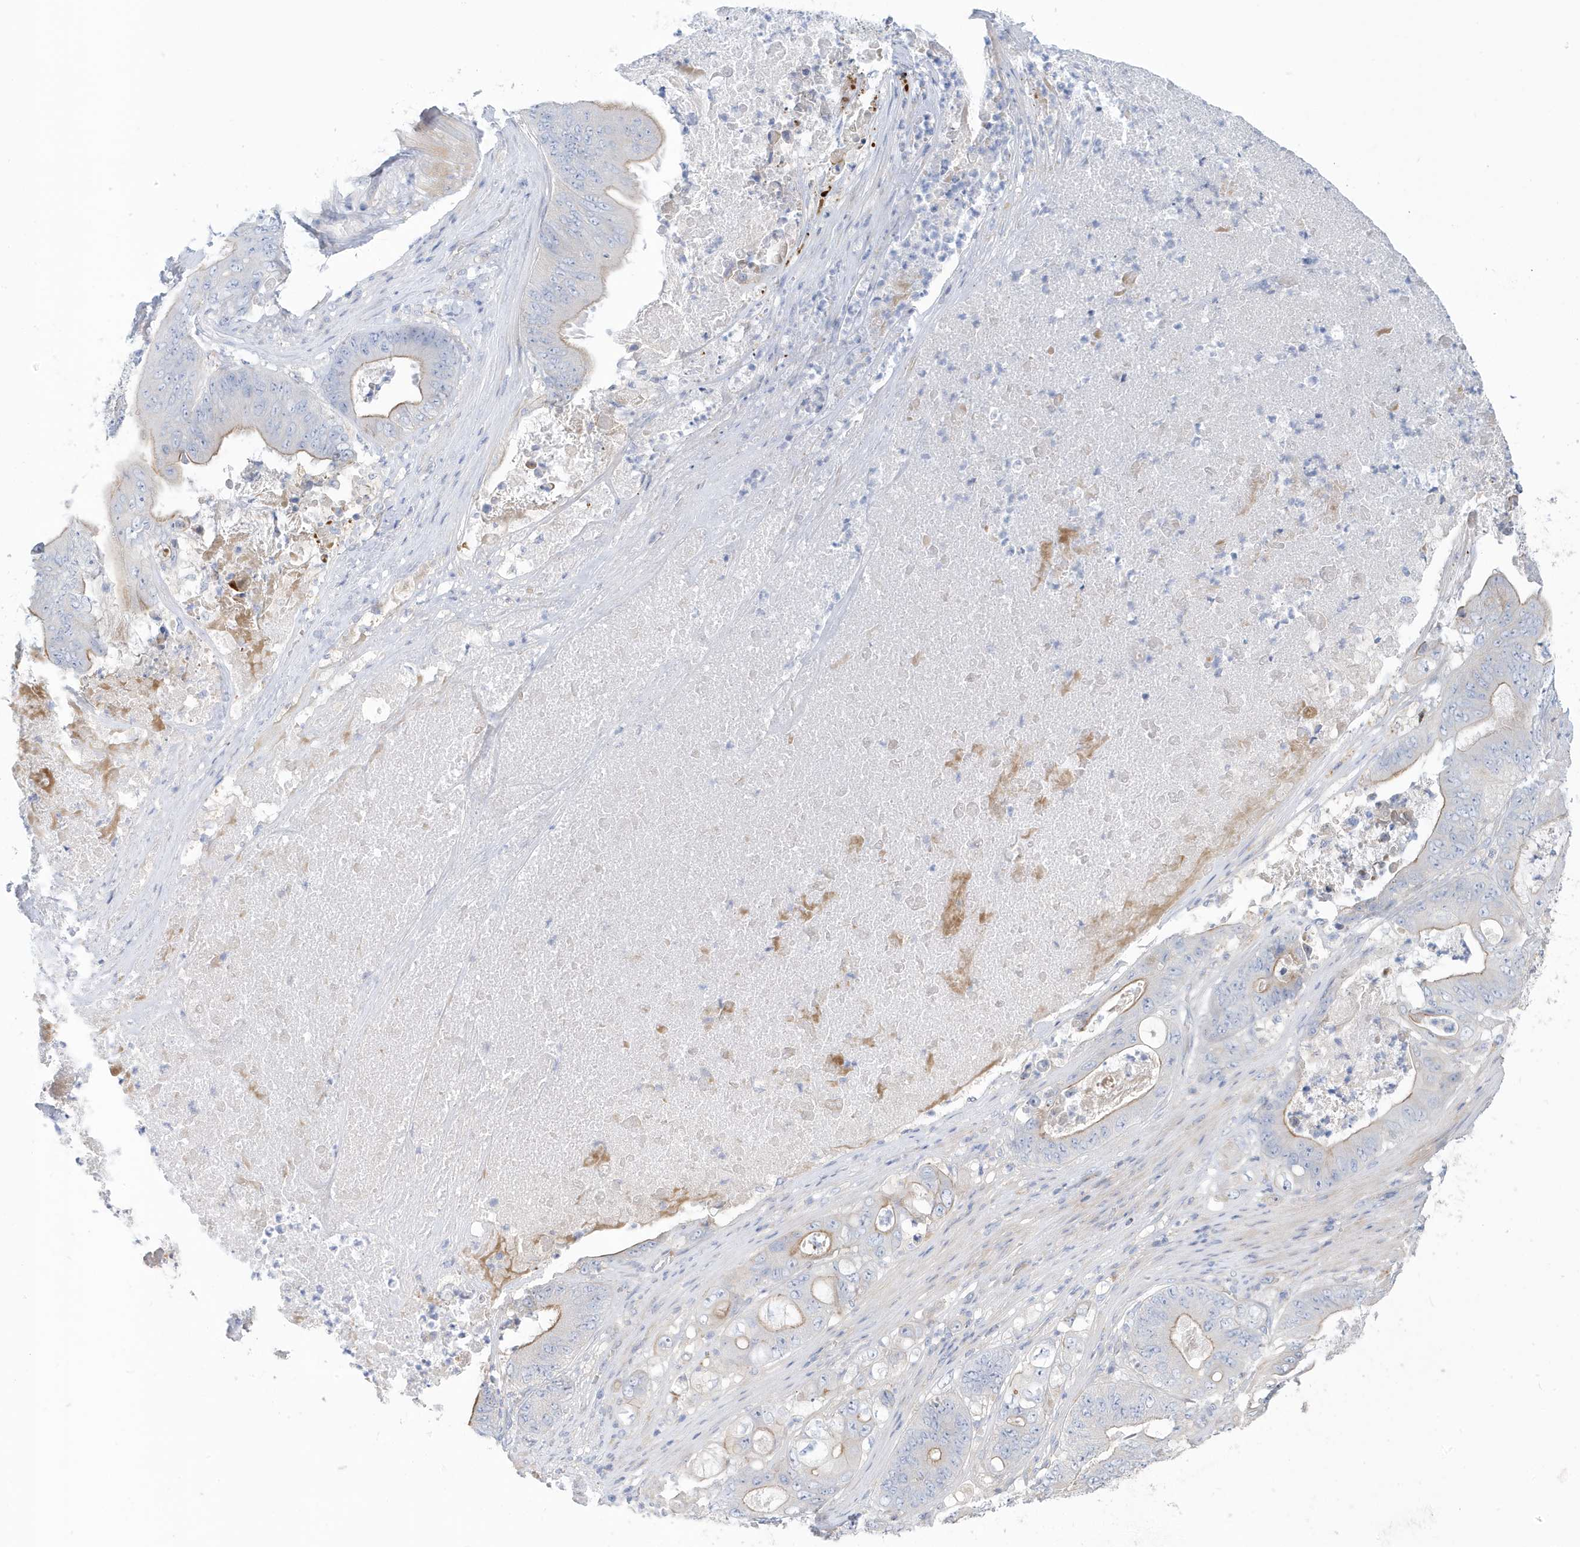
{"staining": {"intensity": "moderate", "quantity": "<25%", "location": "cytoplasmic/membranous"}, "tissue": "stomach cancer", "cell_type": "Tumor cells", "image_type": "cancer", "snomed": [{"axis": "morphology", "description": "Adenocarcinoma, NOS"}, {"axis": "topography", "description": "Stomach"}], "caption": "High-power microscopy captured an IHC image of adenocarcinoma (stomach), revealing moderate cytoplasmic/membranous staining in approximately <25% of tumor cells.", "gene": "ATP13A5", "patient": {"sex": "female", "age": 73}}